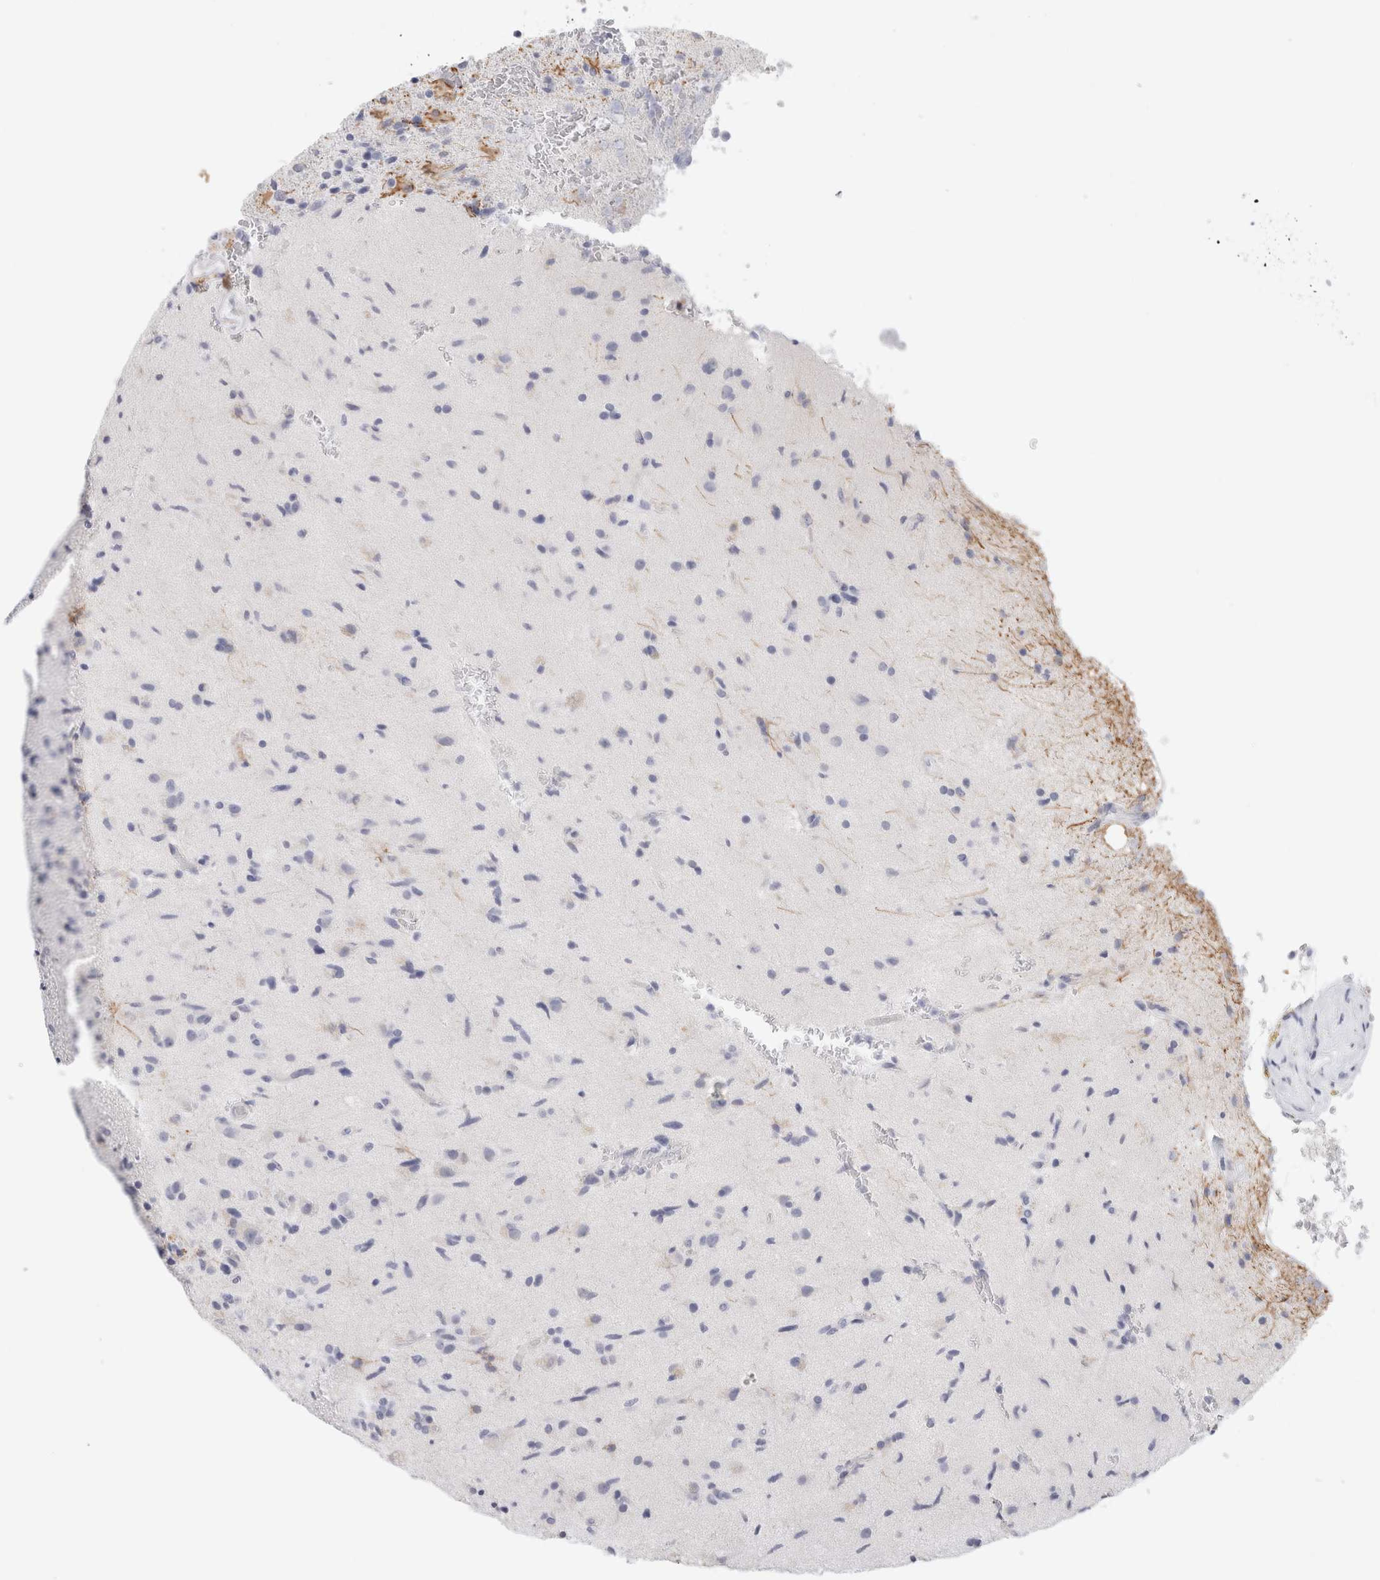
{"staining": {"intensity": "negative", "quantity": "none", "location": "none"}, "tissue": "glioma", "cell_type": "Tumor cells", "image_type": "cancer", "snomed": [{"axis": "morphology", "description": "Glioma, malignant, High grade"}, {"axis": "topography", "description": "Brain"}], "caption": "High magnification brightfield microscopy of glioma stained with DAB (3,3'-diaminobenzidine) (brown) and counterstained with hematoxylin (blue): tumor cells show no significant positivity.", "gene": "MUC15", "patient": {"sex": "male", "age": 72}}